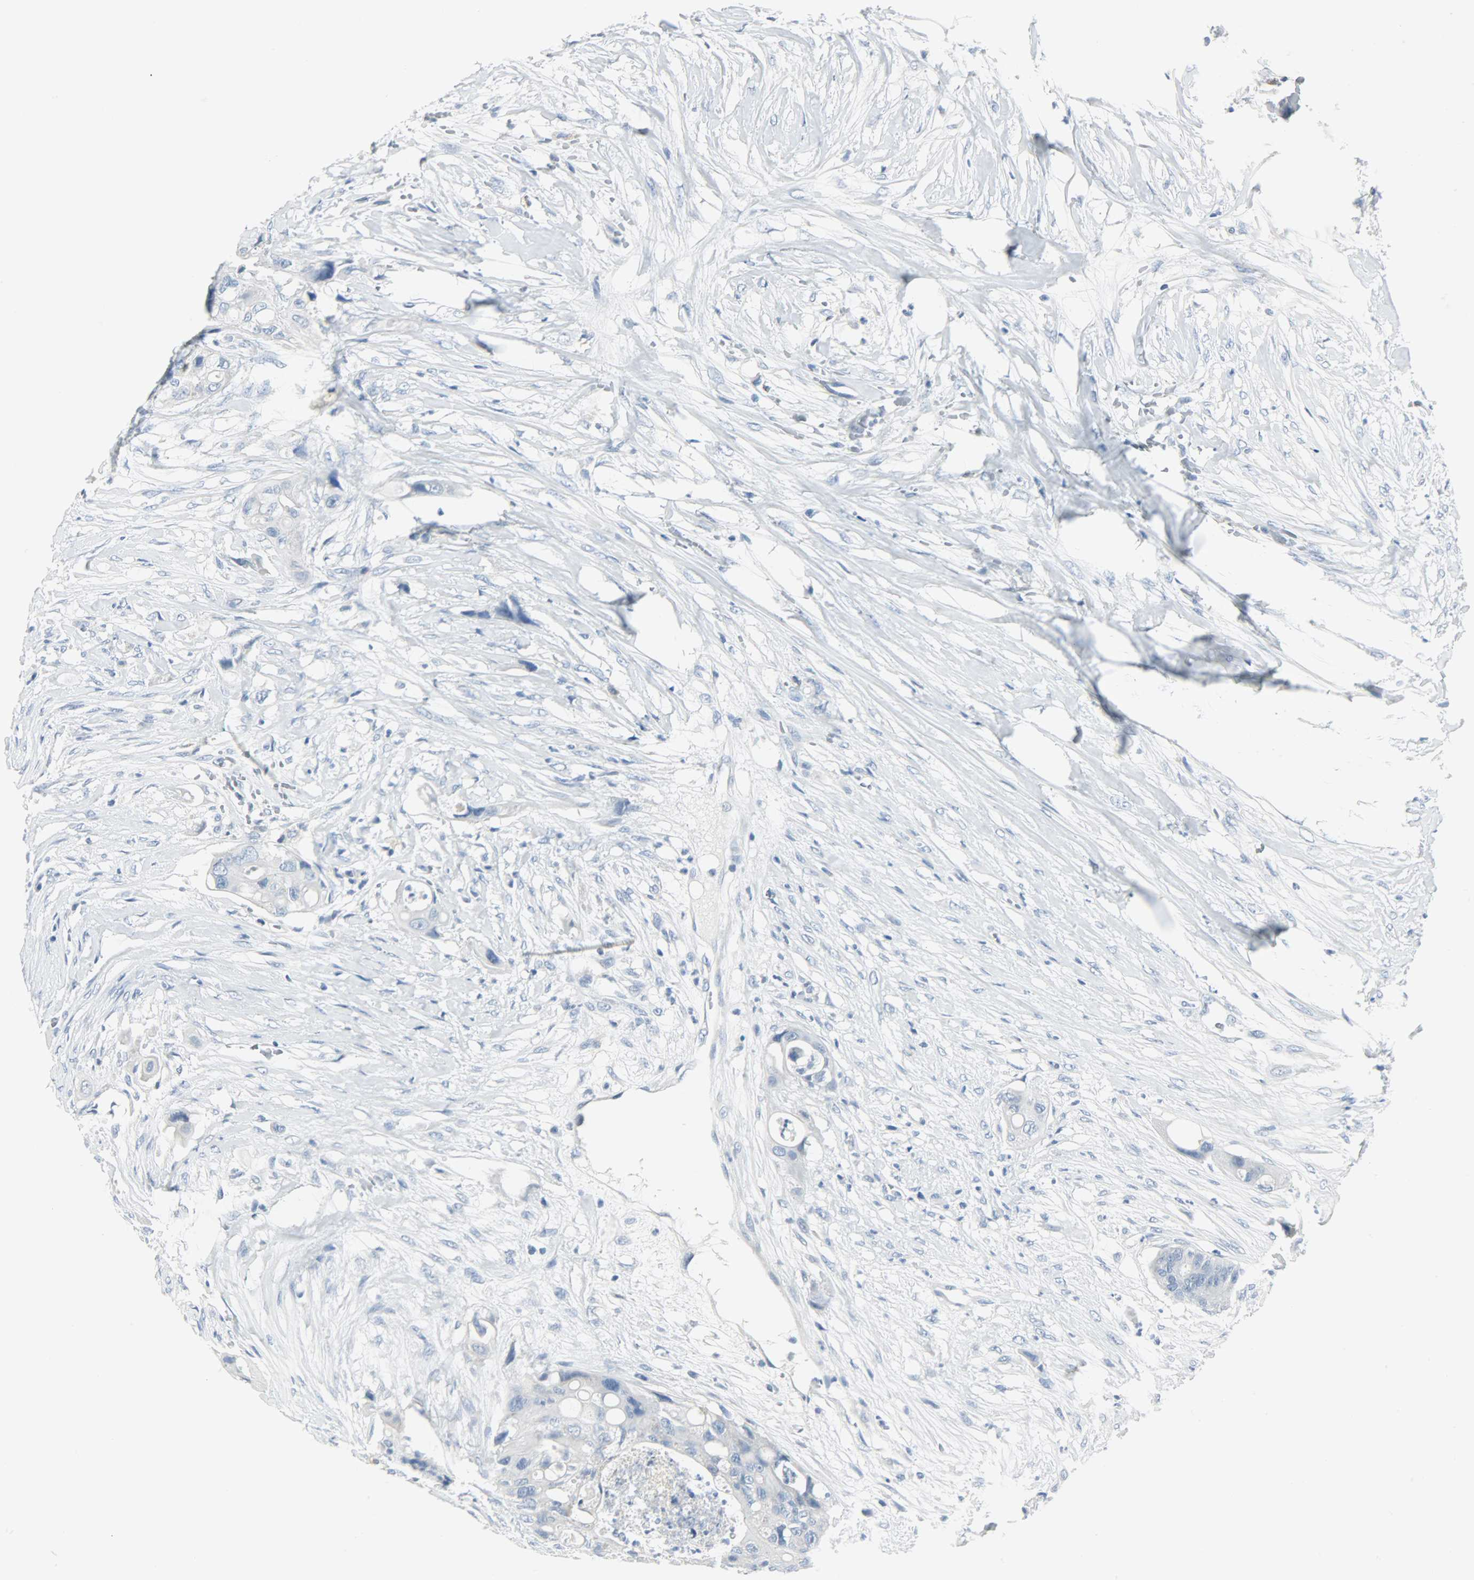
{"staining": {"intensity": "negative", "quantity": "none", "location": "none"}, "tissue": "colorectal cancer", "cell_type": "Tumor cells", "image_type": "cancer", "snomed": [{"axis": "morphology", "description": "Adenocarcinoma, NOS"}, {"axis": "topography", "description": "Colon"}], "caption": "The image reveals no staining of tumor cells in colorectal cancer (adenocarcinoma).", "gene": "KIT", "patient": {"sex": "female", "age": 57}}